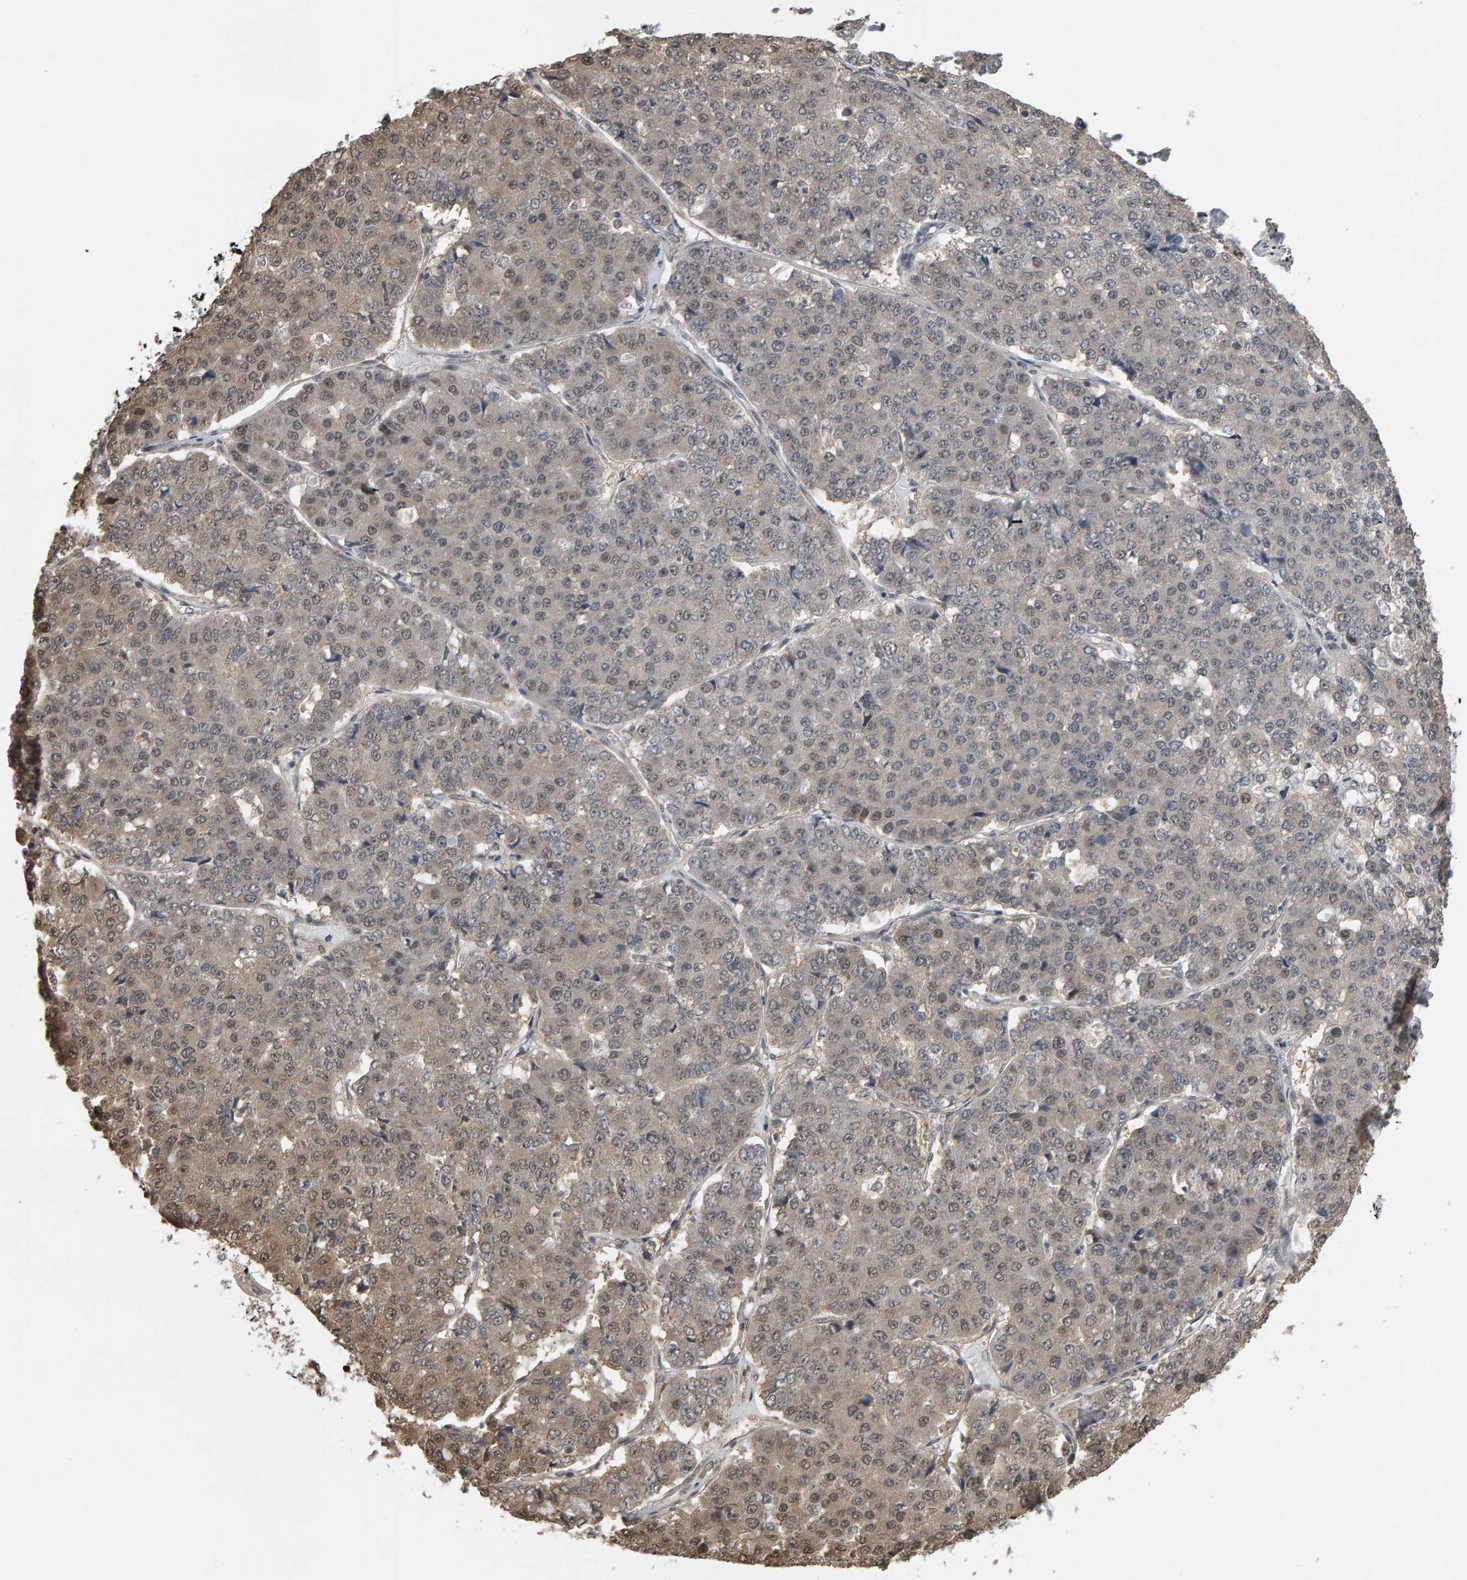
{"staining": {"intensity": "weak", "quantity": "<25%", "location": "cytoplasmic/membranous,nuclear"}, "tissue": "pancreatic cancer", "cell_type": "Tumor cells", "image_type": "cancer", "snomed": [{"axis": "morphology", "description": "Adenocarcinoma, NOS"}, {"axis": "topography", "description": "Pancreas"}], "caption": "Tumor cells show no significant protein positivity in adenocarcinoma (pancreatic).", "gene": "COASY", "patient": {"sex": "male", "age": 50}}